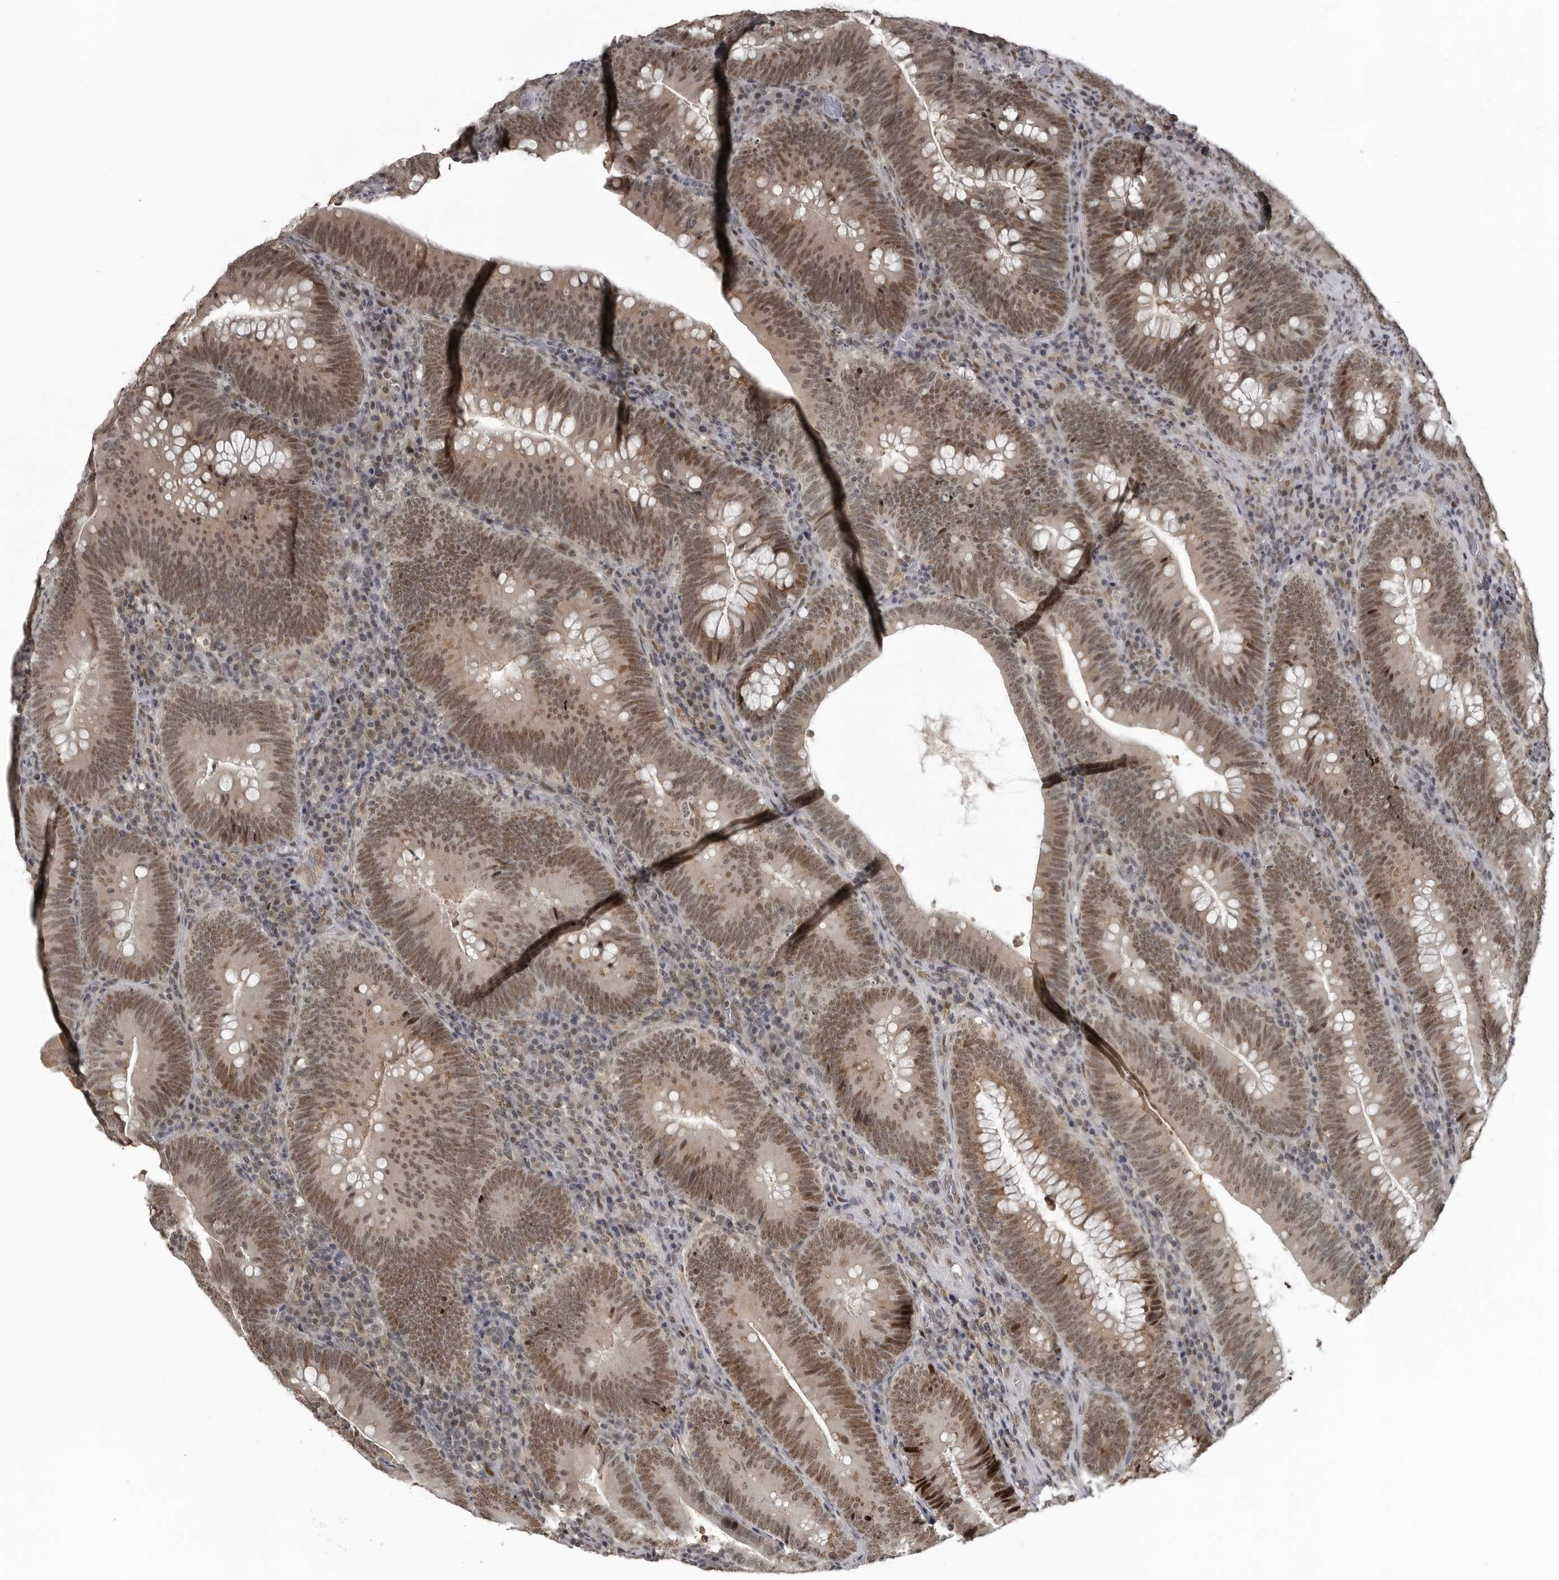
{"staining": {"intensity": "moderate", "quantity": ">75%", "location": "cytoplasmic/membranous,nuclear"}, "tissue": "colorectal cancer", "cell_type": "Tumor cells", "image_type": "cancer", "snomed": [{"axis": "morphology", "description": "Normal tissue, NOS"}, {"axis": "topography", "description": "Colon"}], "caption": "This image reveals colorectal cancer stained with immunohistochemistry (IHC) to label a protein in brown. The cytoplasmic/membranous and nuclear of tumor cells show moderate positivity for the protein. Nuclei are counter-stained blue.", "gene": "C8orf58", "patient": {"sex": "female", "age": 82}}